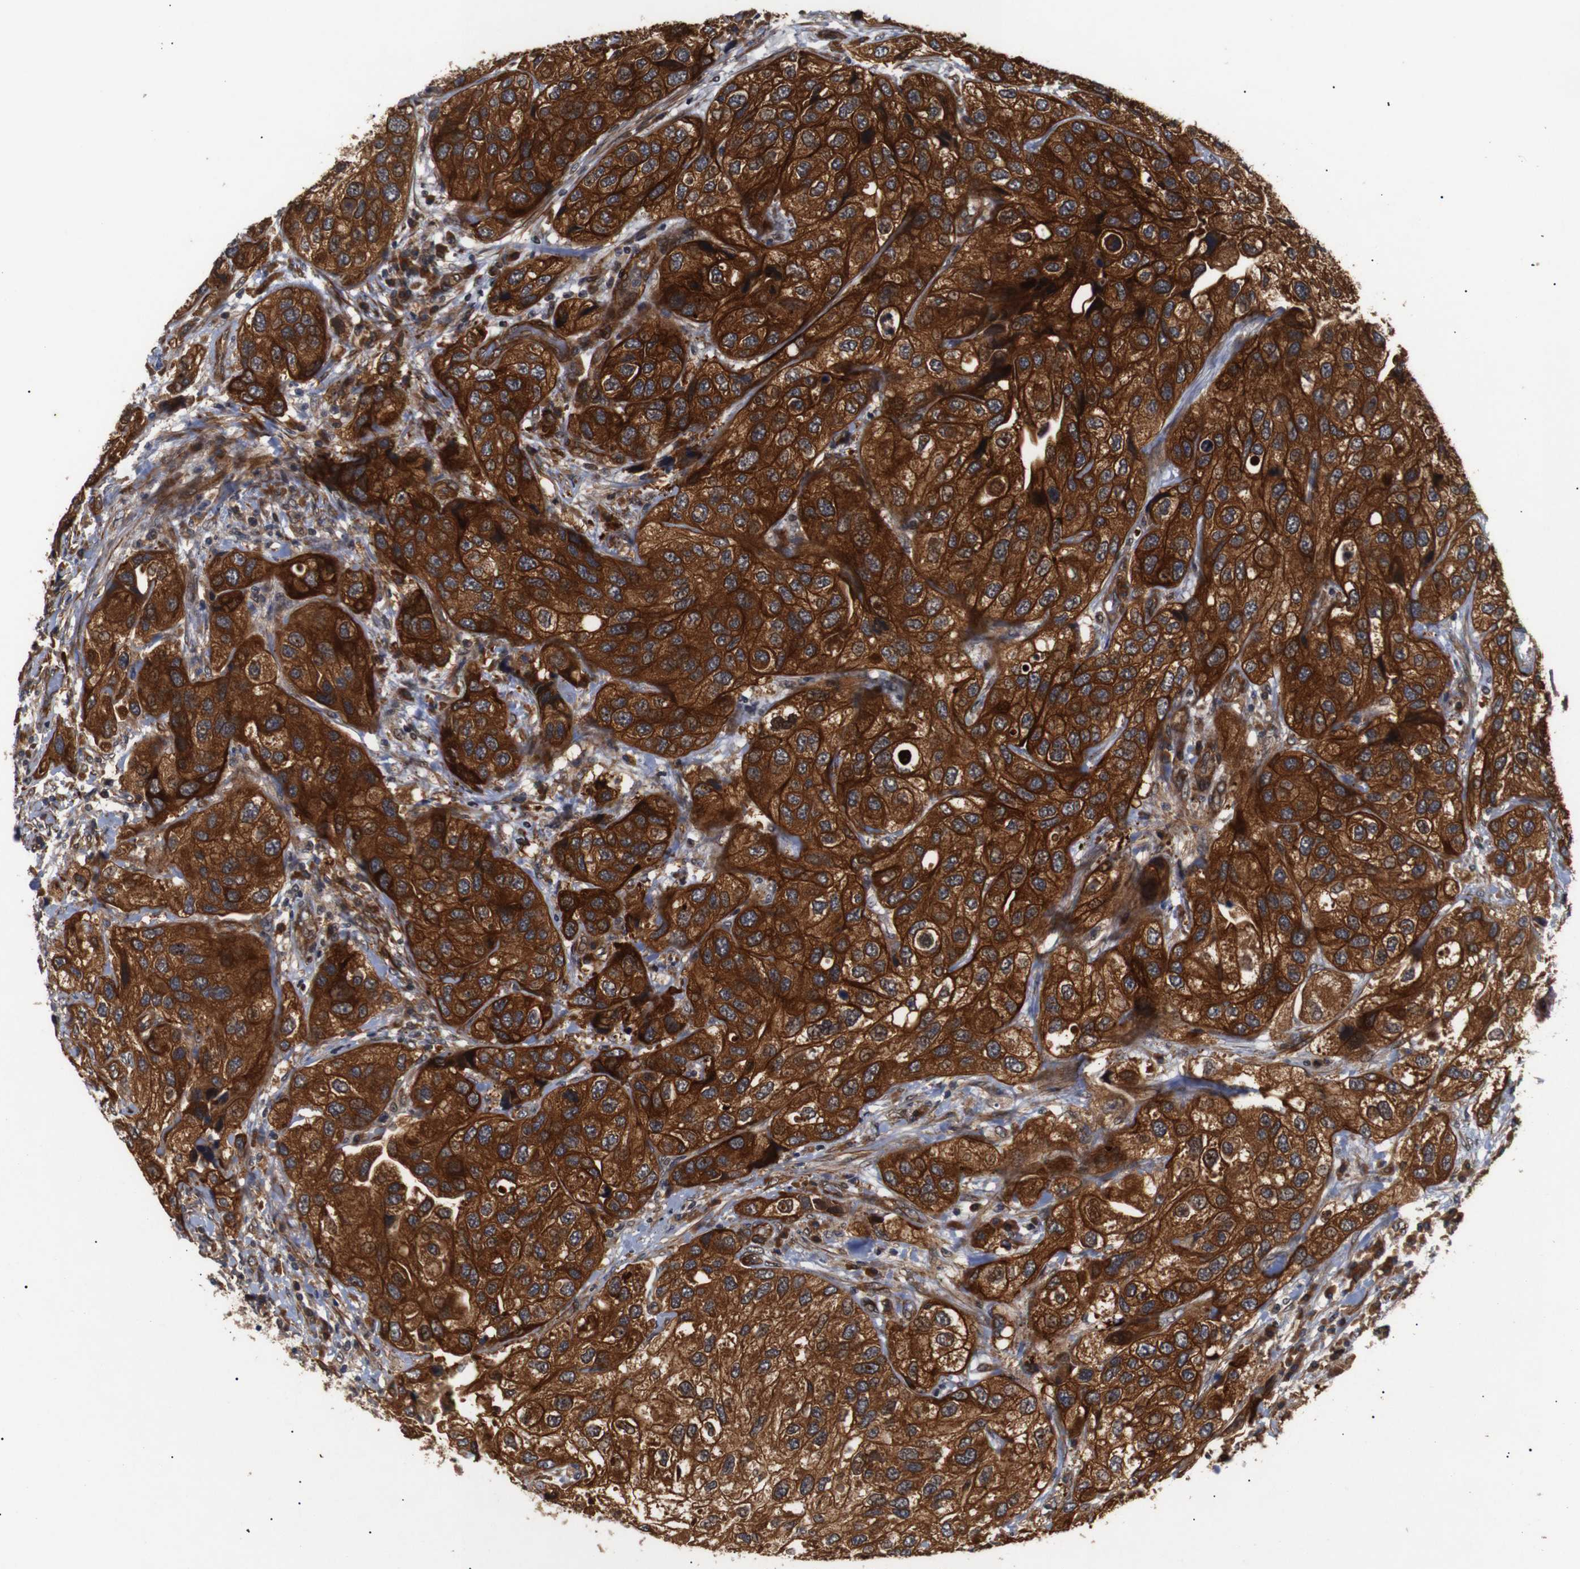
{"staining": {"intensity": "strong", "quantity": ">75%", "location": "cytoplasmic/membranous"}, "tissue": "urothelial cancer", "cell_type": "Tumor cells", "image_type": "cancer", "snomed": [{"axis": "morphology", "description": "Urothelial carcinoma, High grade"}, {"axis": "topography", "description": "Urinary bladder"}], "caption": "Immunohistochemical staining of high-grade urothelial carcinoma demonstrates high levels of strong cytoplasmic/membranous protein staining in about >75% of tumor cells. (brown staining indicates protein expression, while blue staining denotes nuclei).", "gene": "PAWR", "patient": {"sex": "female", "age": 64}}